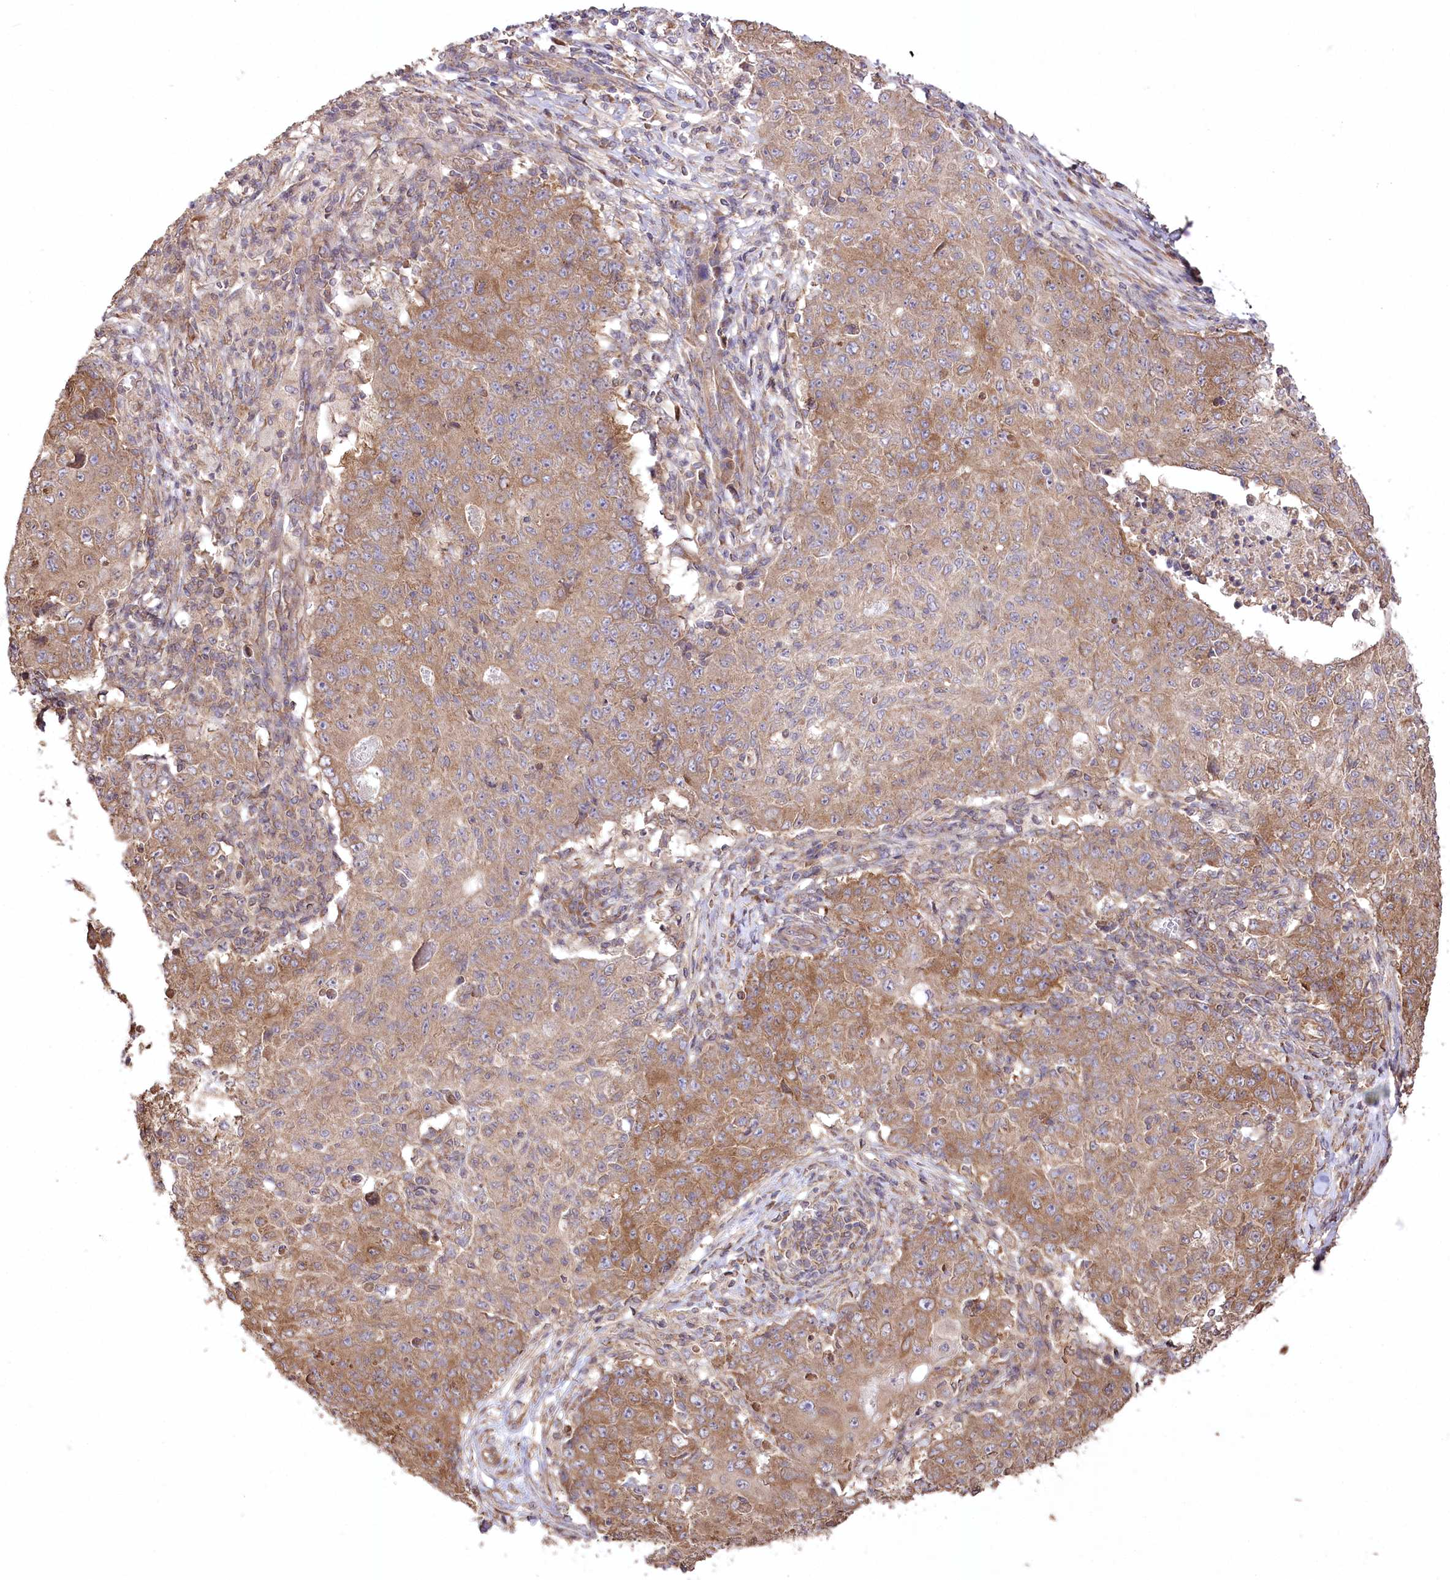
{"staining": {"intensity": "moderate", "quantity": ">75%", "location": "cytoplasmic/membranous"}, "tissue": "ovarian cancer", "cell_type": "Tumor cells", "image_type": "cancer", "snomed": [{"axis": "morphology", "description": "Carcinoma, endometroid"}, {"axis": "topography", "description": "Ovary"}], "caption": "This histopathology image shows IHC staining of ovarian cancer (endometroid carcinoma), with medium moderate cytoplasmic/membranous staining in about >75% of tumor cells.", "gene": "PRSS53", "patient": {"sex": "female", "age": 42}}